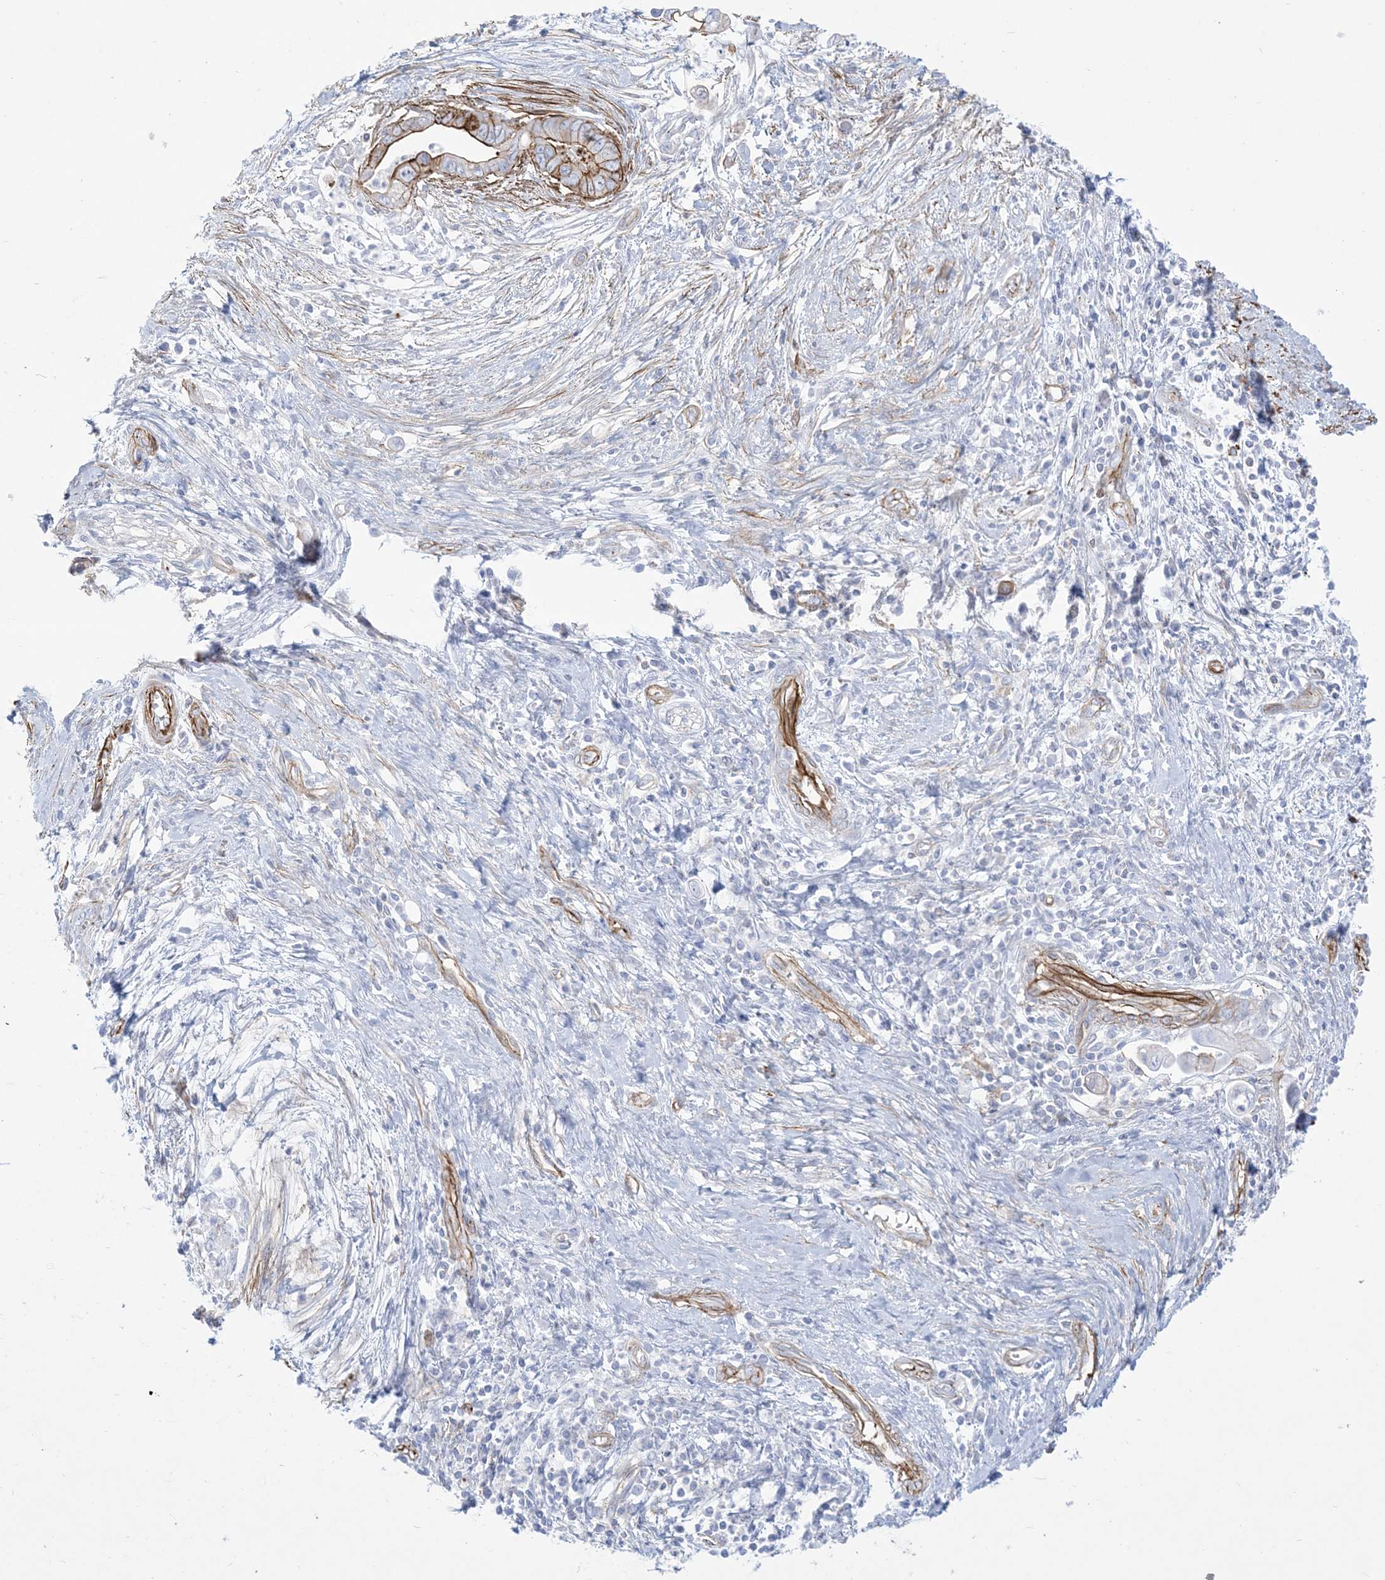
{"staining": {"intensity": "strong", "quantity": "25%-75%", "location": "cytoplasmic/membranous"}, "tissue": "pancreatic cancer", "cell_type": "Tumor cells", "image_type": "cancer", "snomed": [{"axis": "morphology", "description": "Adenocarcinoma, NOS"}, {"axis": "topography", "description": "Pancreas"}], "caption": "Pancreatic cancer (adenocarcinoma) stained with immunohistochemistry (IHC) displays strong cytoplasmic/membranous staining in about 25%-75% of tumor cells.", "gene": "B3GNT7", "patient": {"sex": "male", "age": 75}}